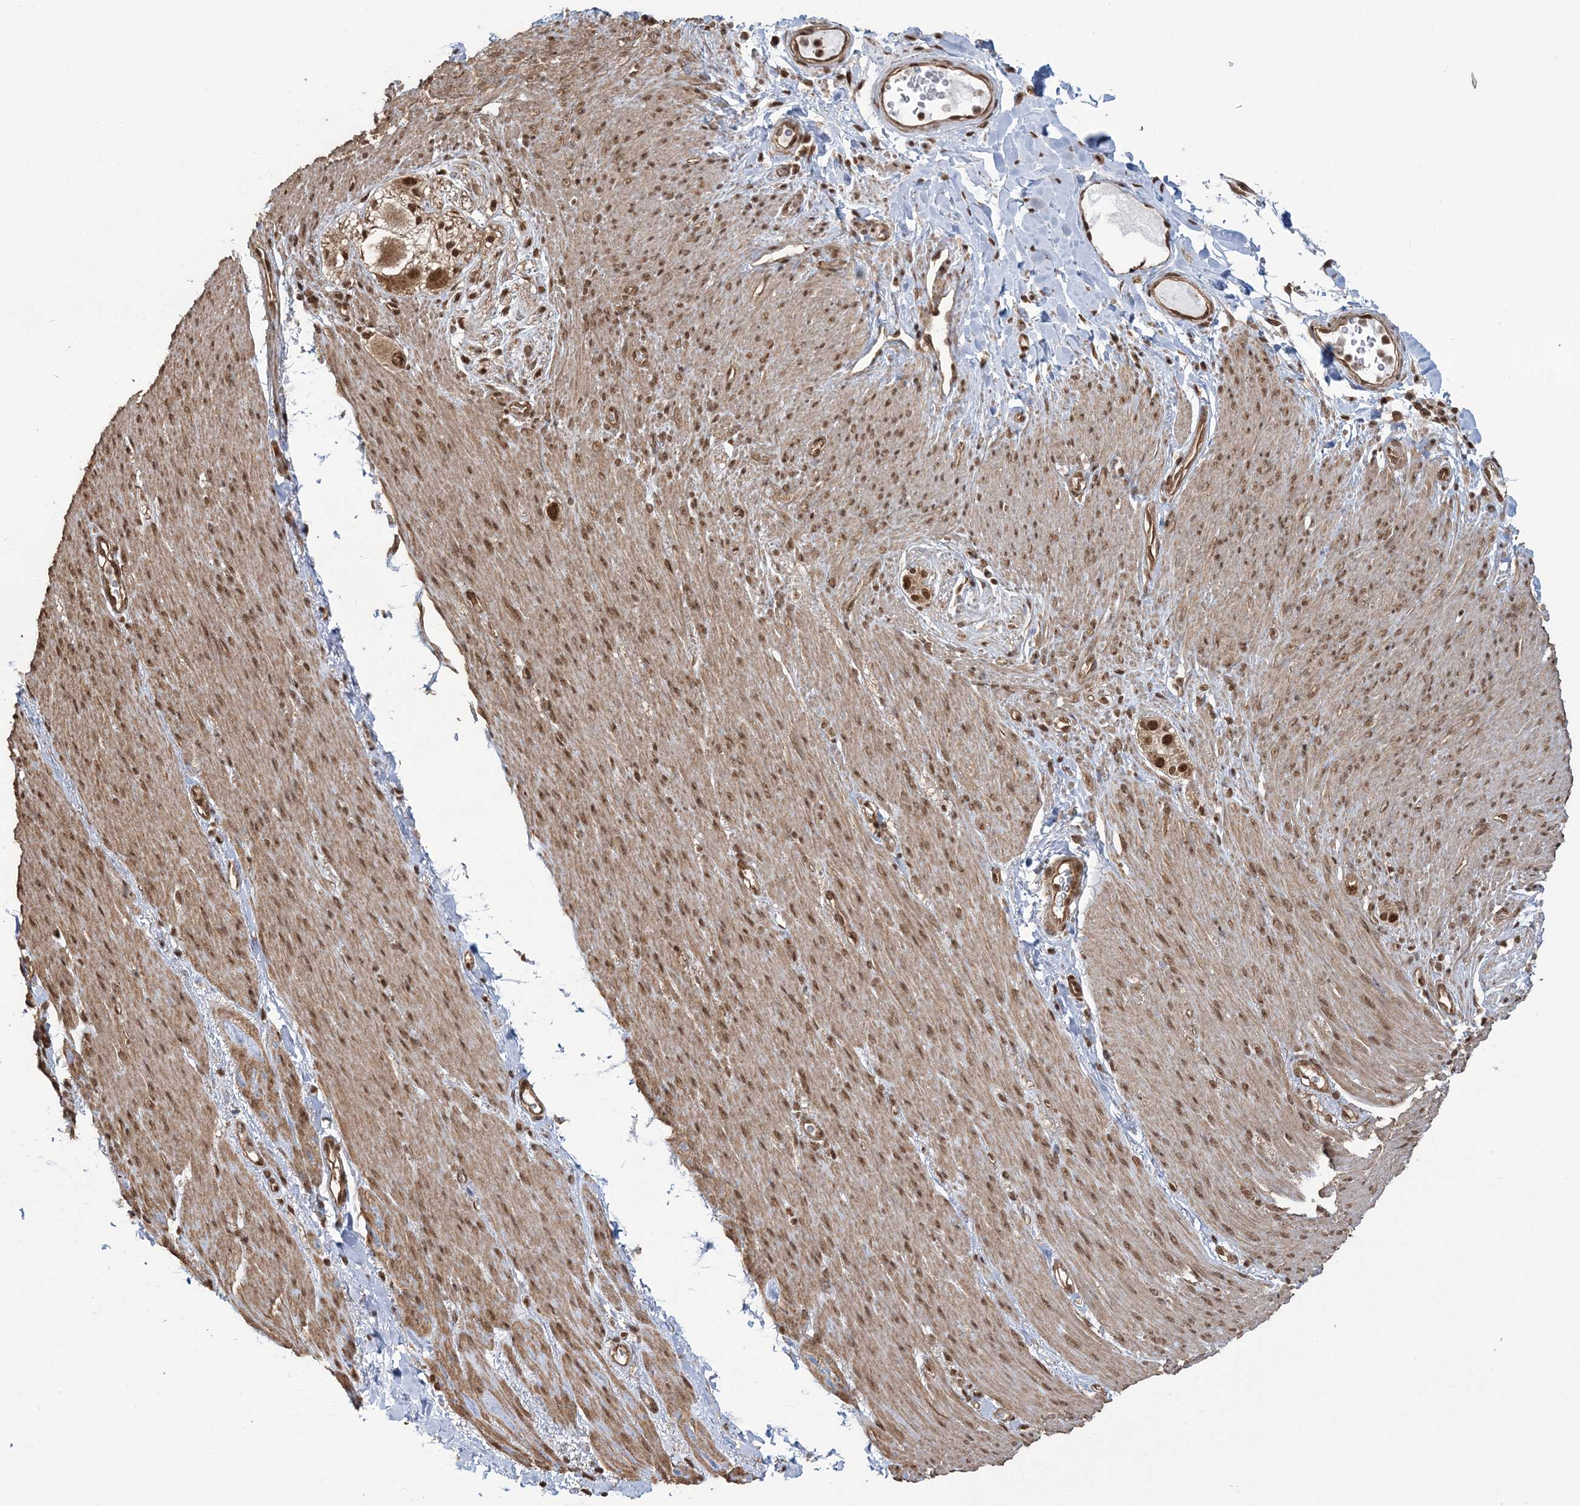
{"staining": {"intensity": "strong", "quantity": ">75%", "location": "nuclear"}, "tissue": "adipose tissue", "cell_type": "Adipocytes", "image_type": "normal", "snomed": [{"axis": "morphology", "description": "Normal tissue, NOS"}, {"axis": "topography", "description": "Colon"}, {"axis": "topography", "description": "Peripheral nerve tissue"}], "caption": "Normal adipose tissue displays strong nuclear staining in approximately >75% of adipocytes, visualized by immunohistochemistry.", "gene": "ZNF839", "patient": {"sex": "female", "age": 61}}